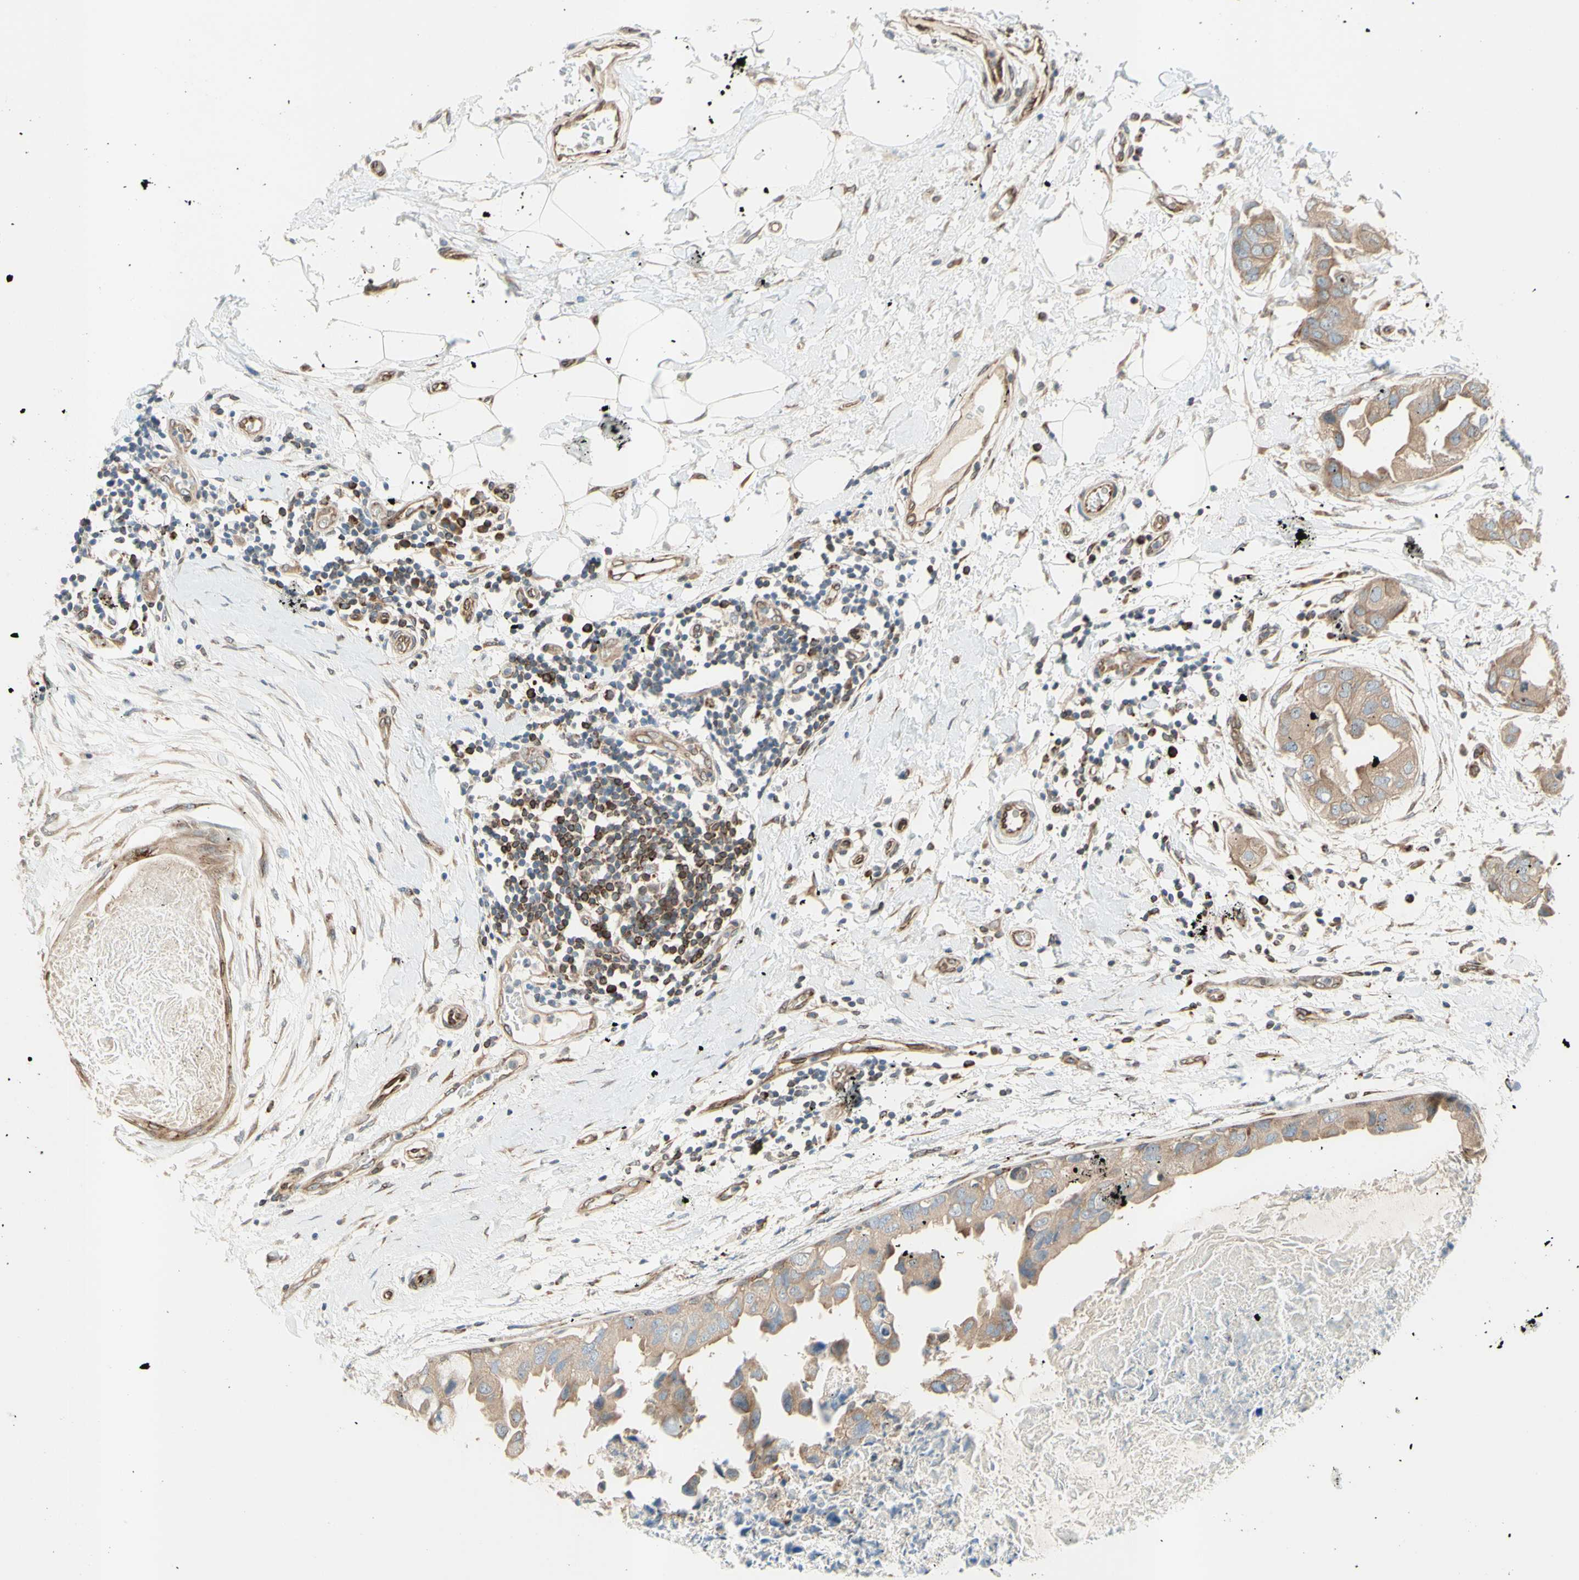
{"staining": {"intensity": "weak", "quantity": ">75%", "location": "cytoplasmic/membranous"}, "tissue": "breast cancer", "cell_type": "Tumor cells", "image_type": "cancer", "snomed": [{"axis": "morphology", "description": "Duct carcinoma"}, {"axis": "topography", "description": "Breast"}], "caption": "This is an image of IHC staining of breast cancer, which shows weak expression in the cytoplasmic/membranous of tumor cells.", "gene": "TRAF2", "patient": {"sex": "female", "age": 40}}